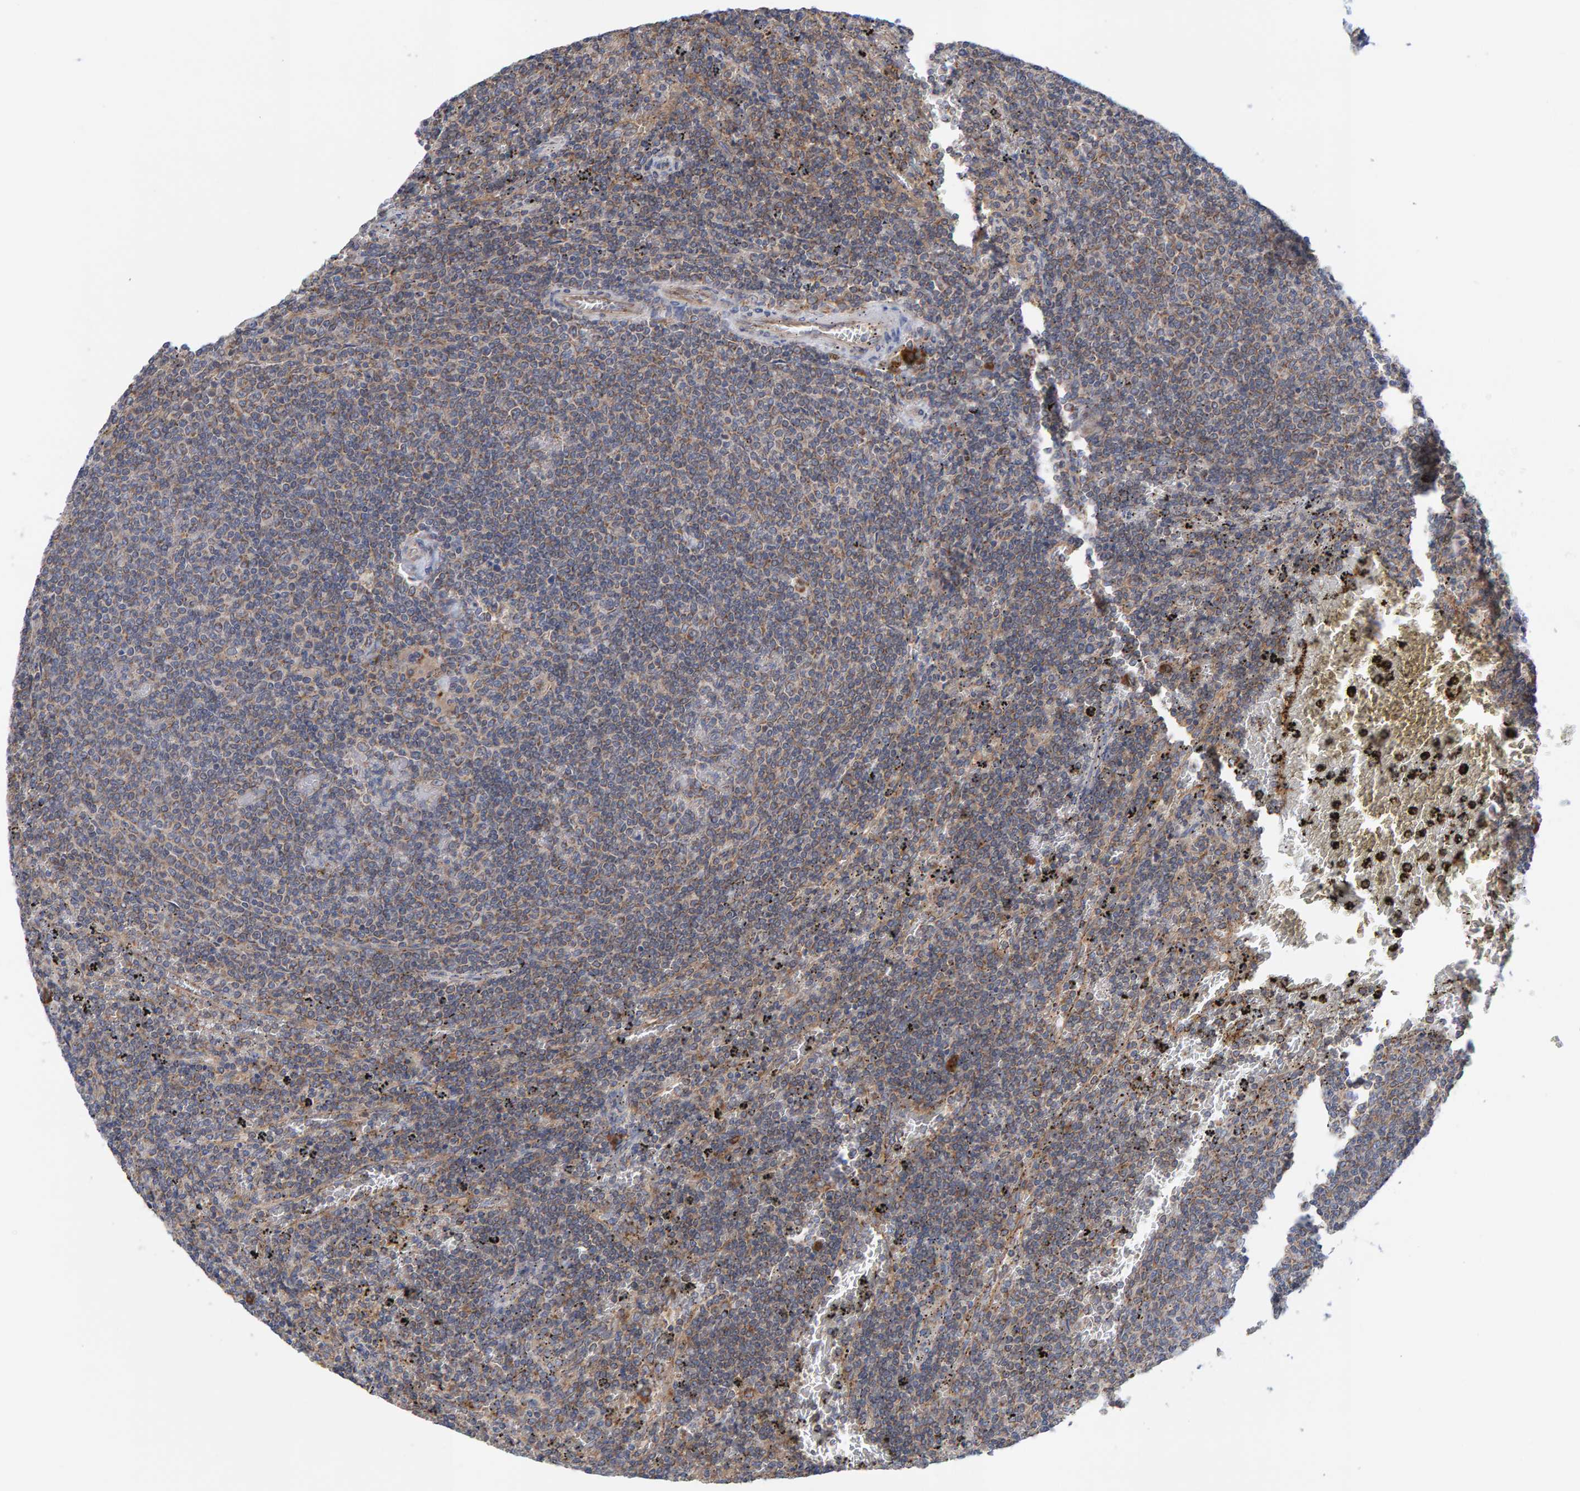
{"staining": {"intensity": "weak", "quantity": ">75%", "location": "cytoplasmic/membranous"}, "tissue": "lymphoma", "cell_type": "Tumor cells", "image_type": "cancer", "snomed": [{"axis": "morphology", "description": "Malignant lymphoma, non-Hodgkin's type, Low grade"}, {"axis": "topography", "description": "Spleen"}], "caption": "A brown stain shows weak cytoplasmic/membranous staining of a protein in low-grade malignant lymphoma, non-Hodgkin's type tumor cells.", "gene": "CDK5RAP3", "patient": {"sex": "female", "age": 50}}